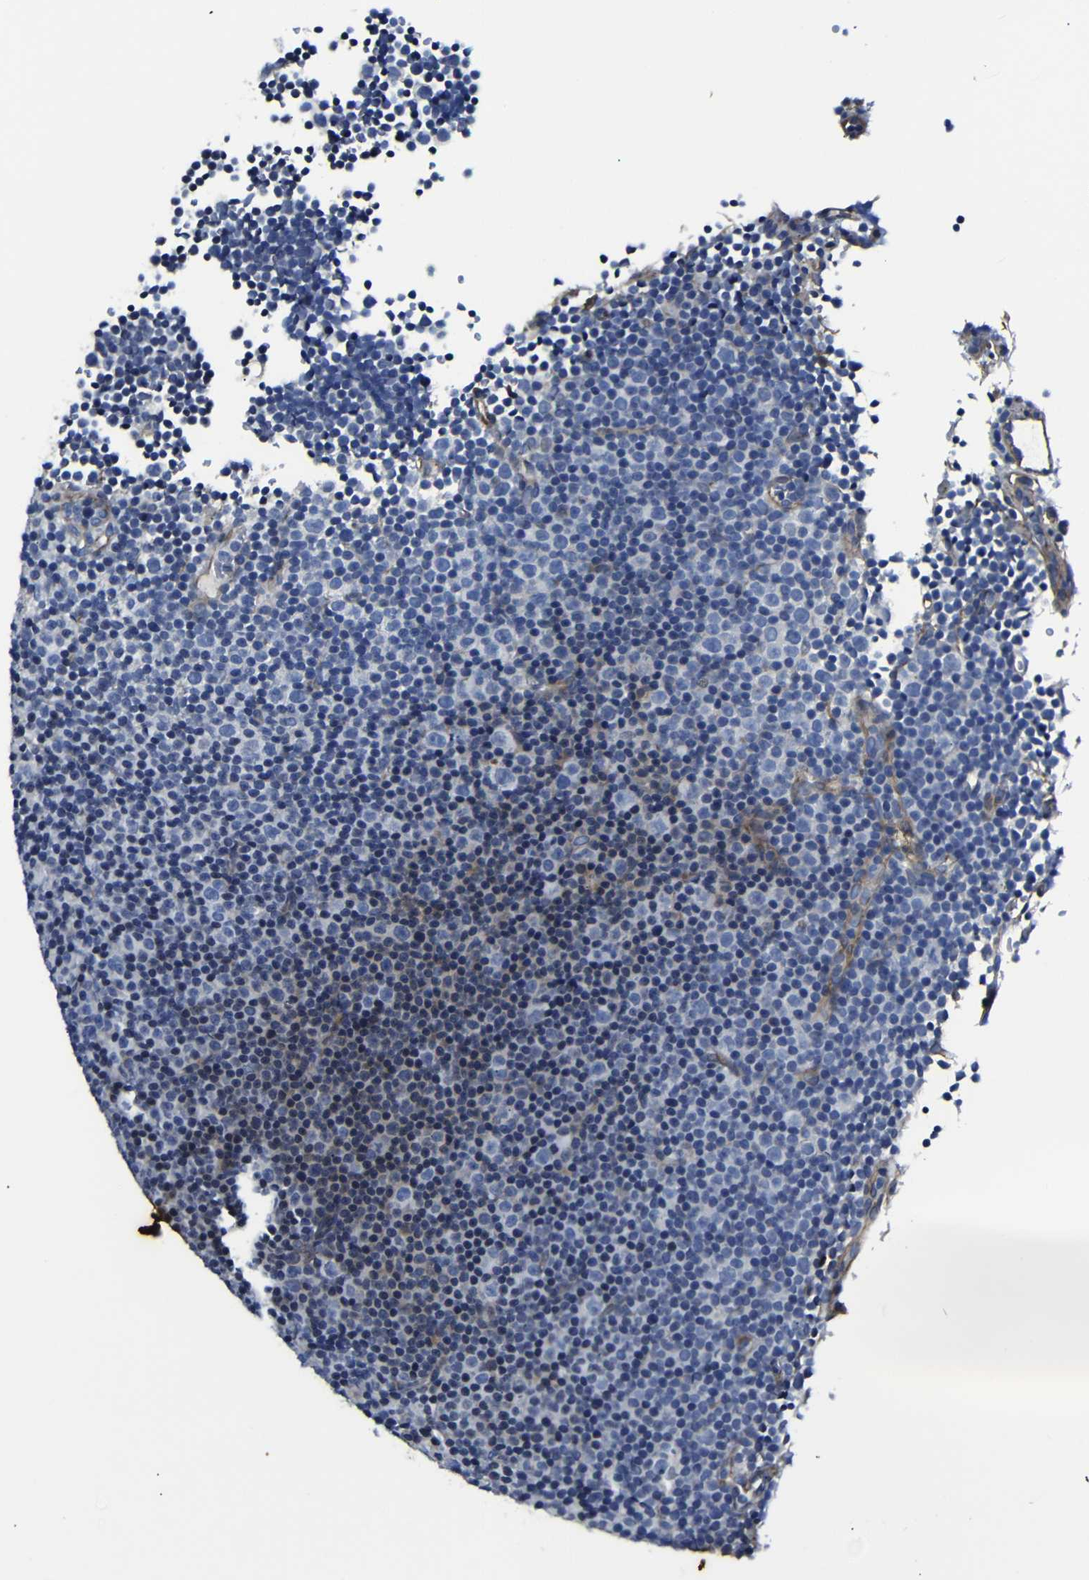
{"staining": {"intensity": "negative", "quantity": "none", "location": "none"}, "tissue": "lymphoma", "cell_type": "Tumor cells", "image_type": "cancer", "snomed": [{"axis": "morphology", "description": "Malignant lymphoma, non-Hodgkin's type, Low grade"}, {"axis": "topography", "description": "Lymph node"}], "caption": "Immunohistochemistry (IHC) micrograph of lymphoma stained for a protein (brown), which exhibits no expression in tumor cells. (DAB (3,3'-diaminobenzidine) IHC with hematoxylin counter stain).", "gene": "AFDN", "patient": {"sex": "female", "age": 67}}